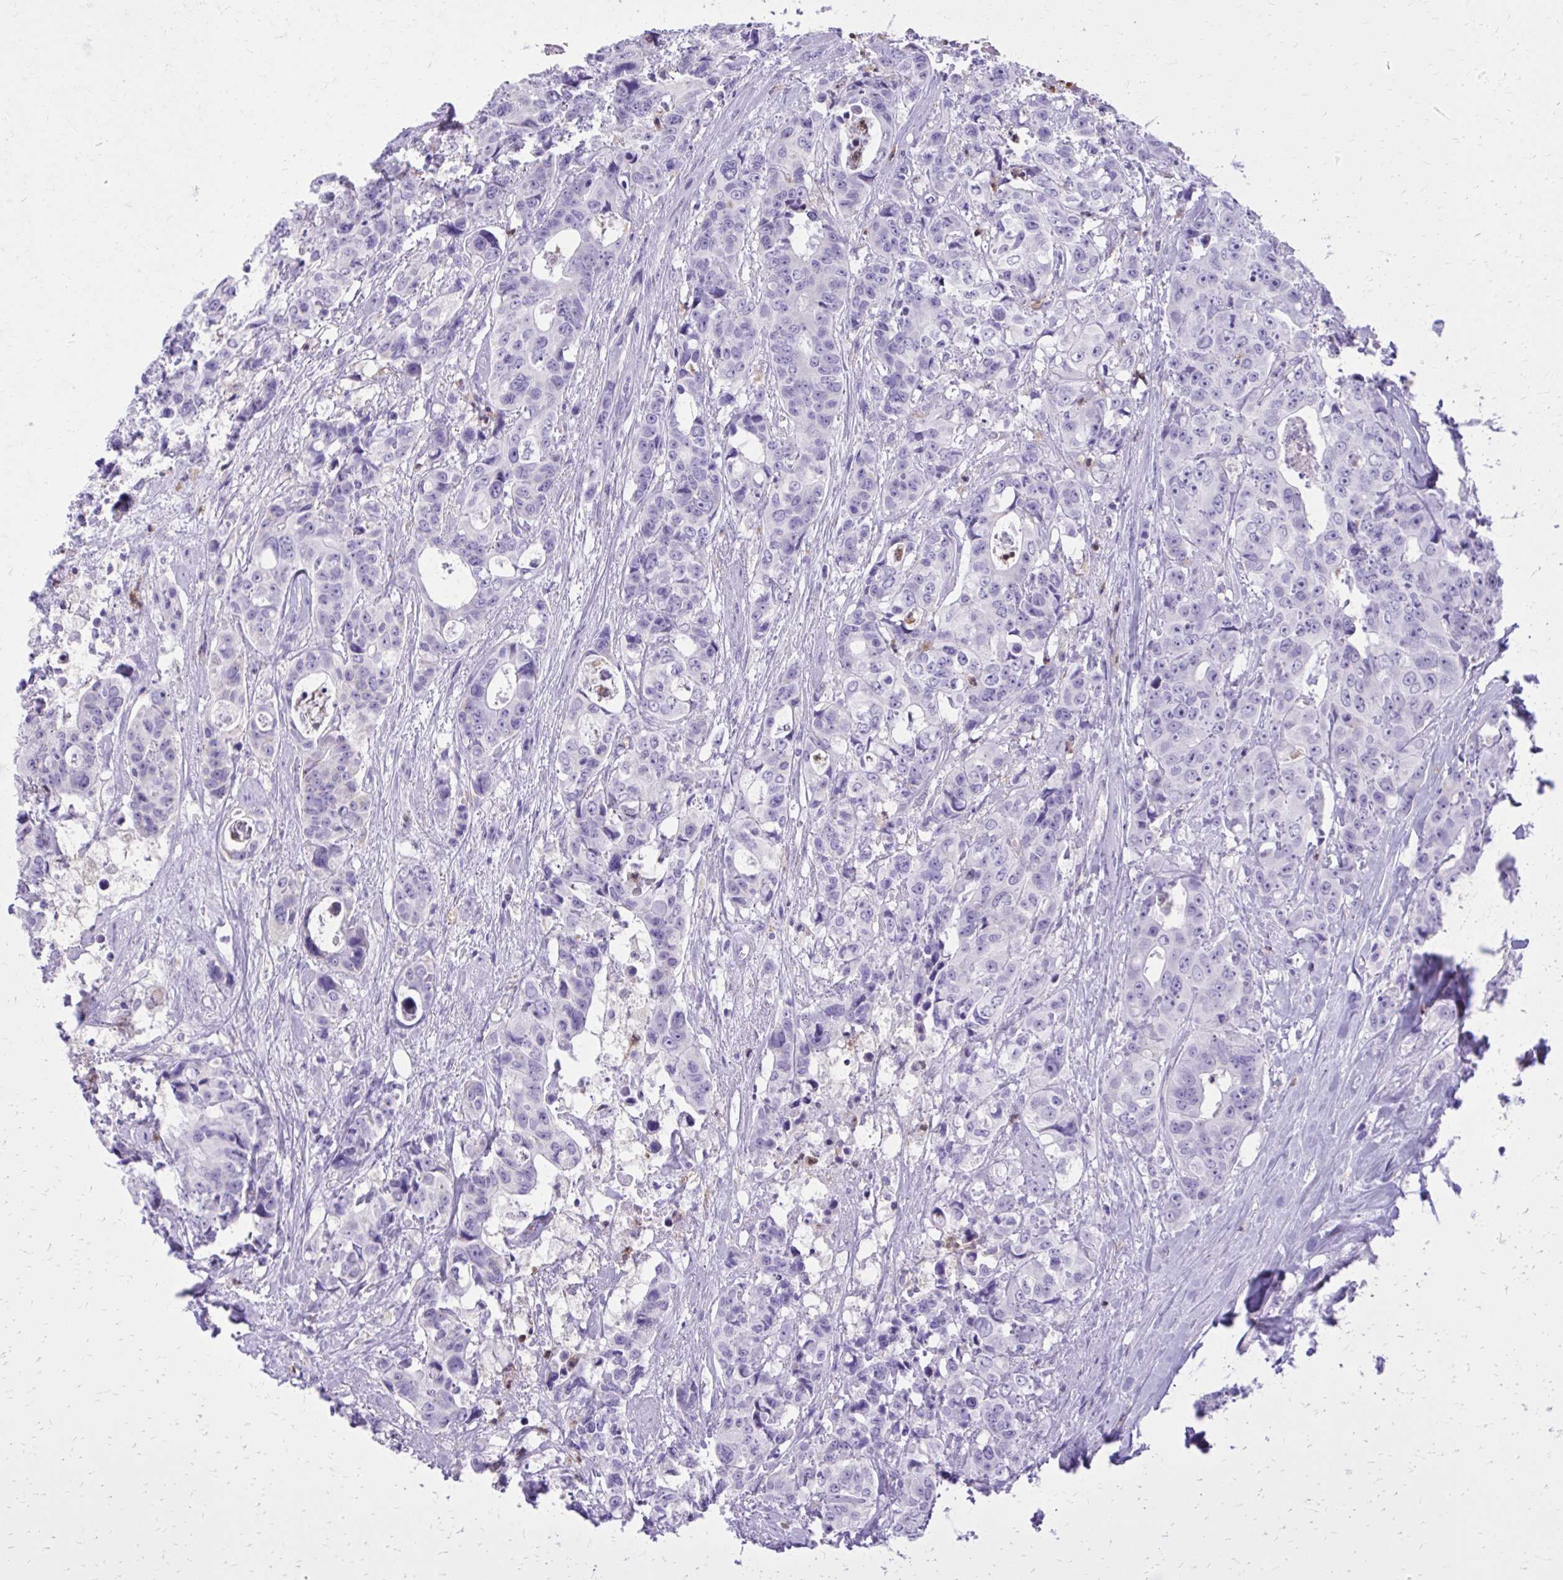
{"staining": {"intensity": "negative", "quantity": "none", "location": "none"}, "tissue": "colorectal cancer", "cell_type": "Tumor cells", "image_type": "cancer", "snomed": [{"axis": "morphology", "description": "Adenocarcinoma, NOS"}, {"axis": "topography", "description": "Rectum"}], "caption": "A histopathology image of human colorectal cancer is negative for staining in tumor cells.", "gene": "CAT", "patient": {"sex": "female", "age": 62}}